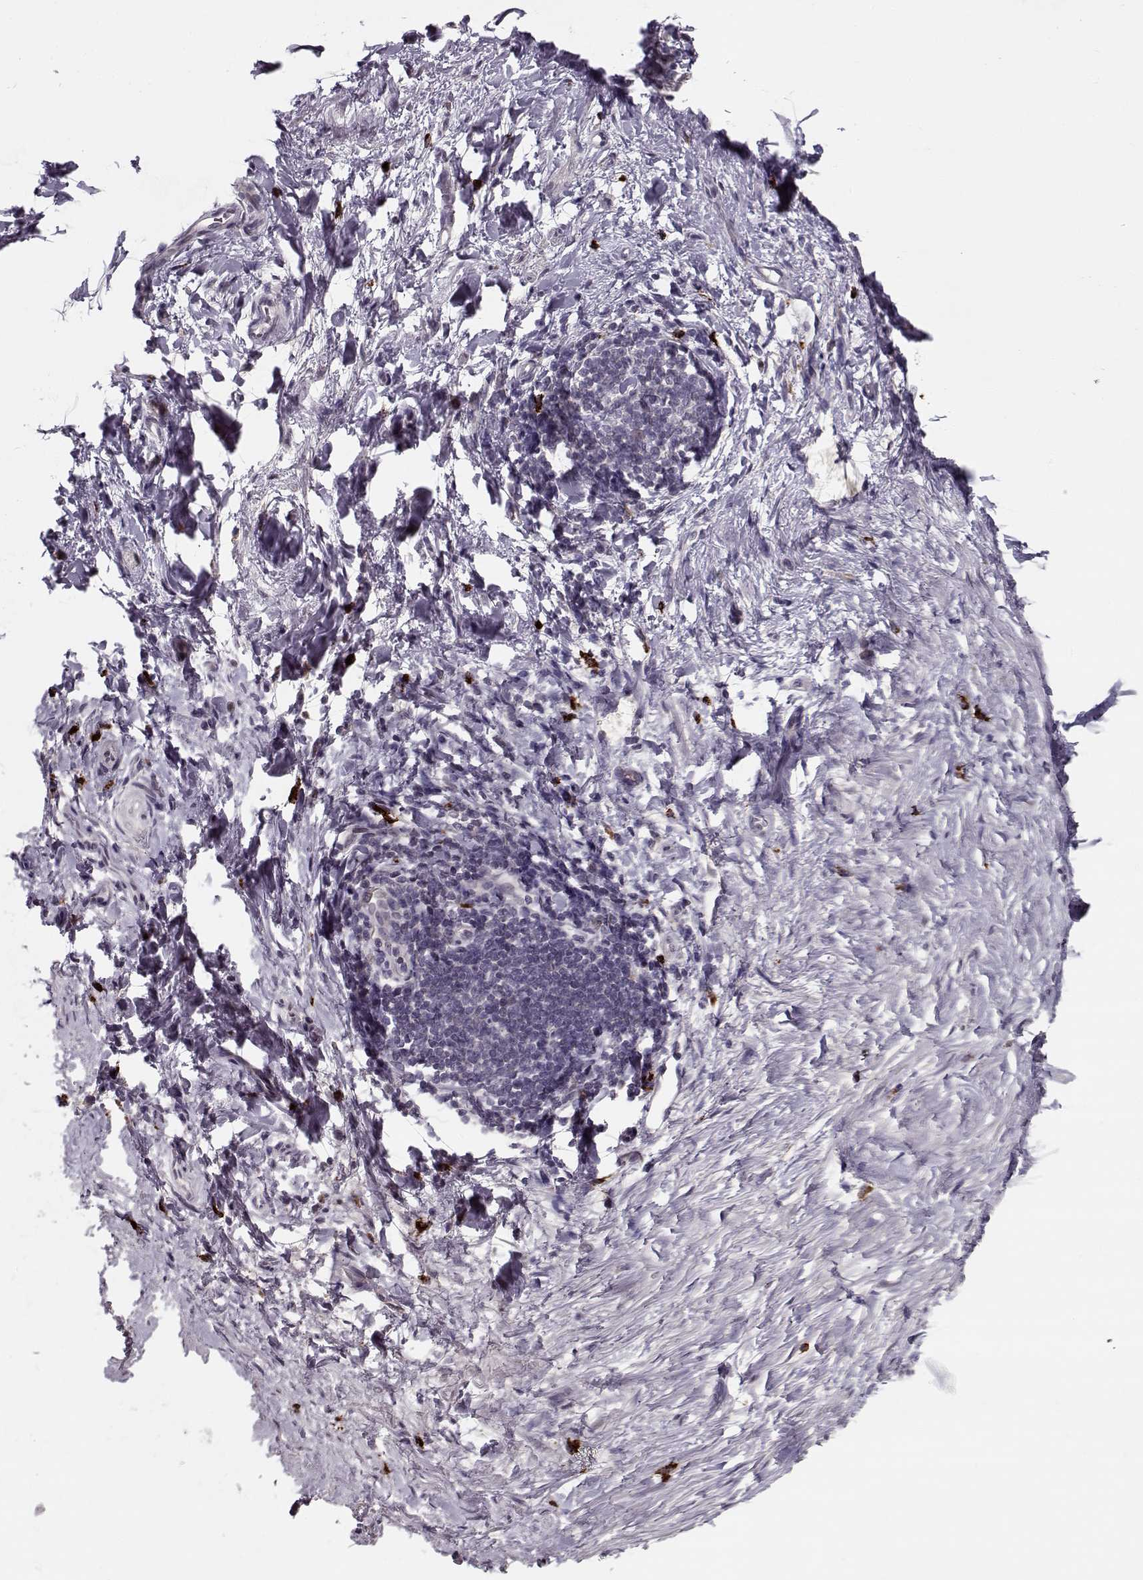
{"staining": {"intensity": "negative", "quantity": "none", "location": "none"}, "tissue": "stomach cancer", "cell_type": "Tumor cells", "image_type": "cancer", "snomed": [{"axis": "morphology", "description": "Adenocarcinoma, NOS"}, {"axis": "topography", "description": "Stomach"}], "caption": "Immunohistochemistry (IHC) histopathology image of neoplastic tissue: human stomach adenocarcinoma stained with DAB demonstrates no significant protein positivity in tumor cells.", "gene": "DNAI3", "patient": {"sex": "male", "age": 58}}